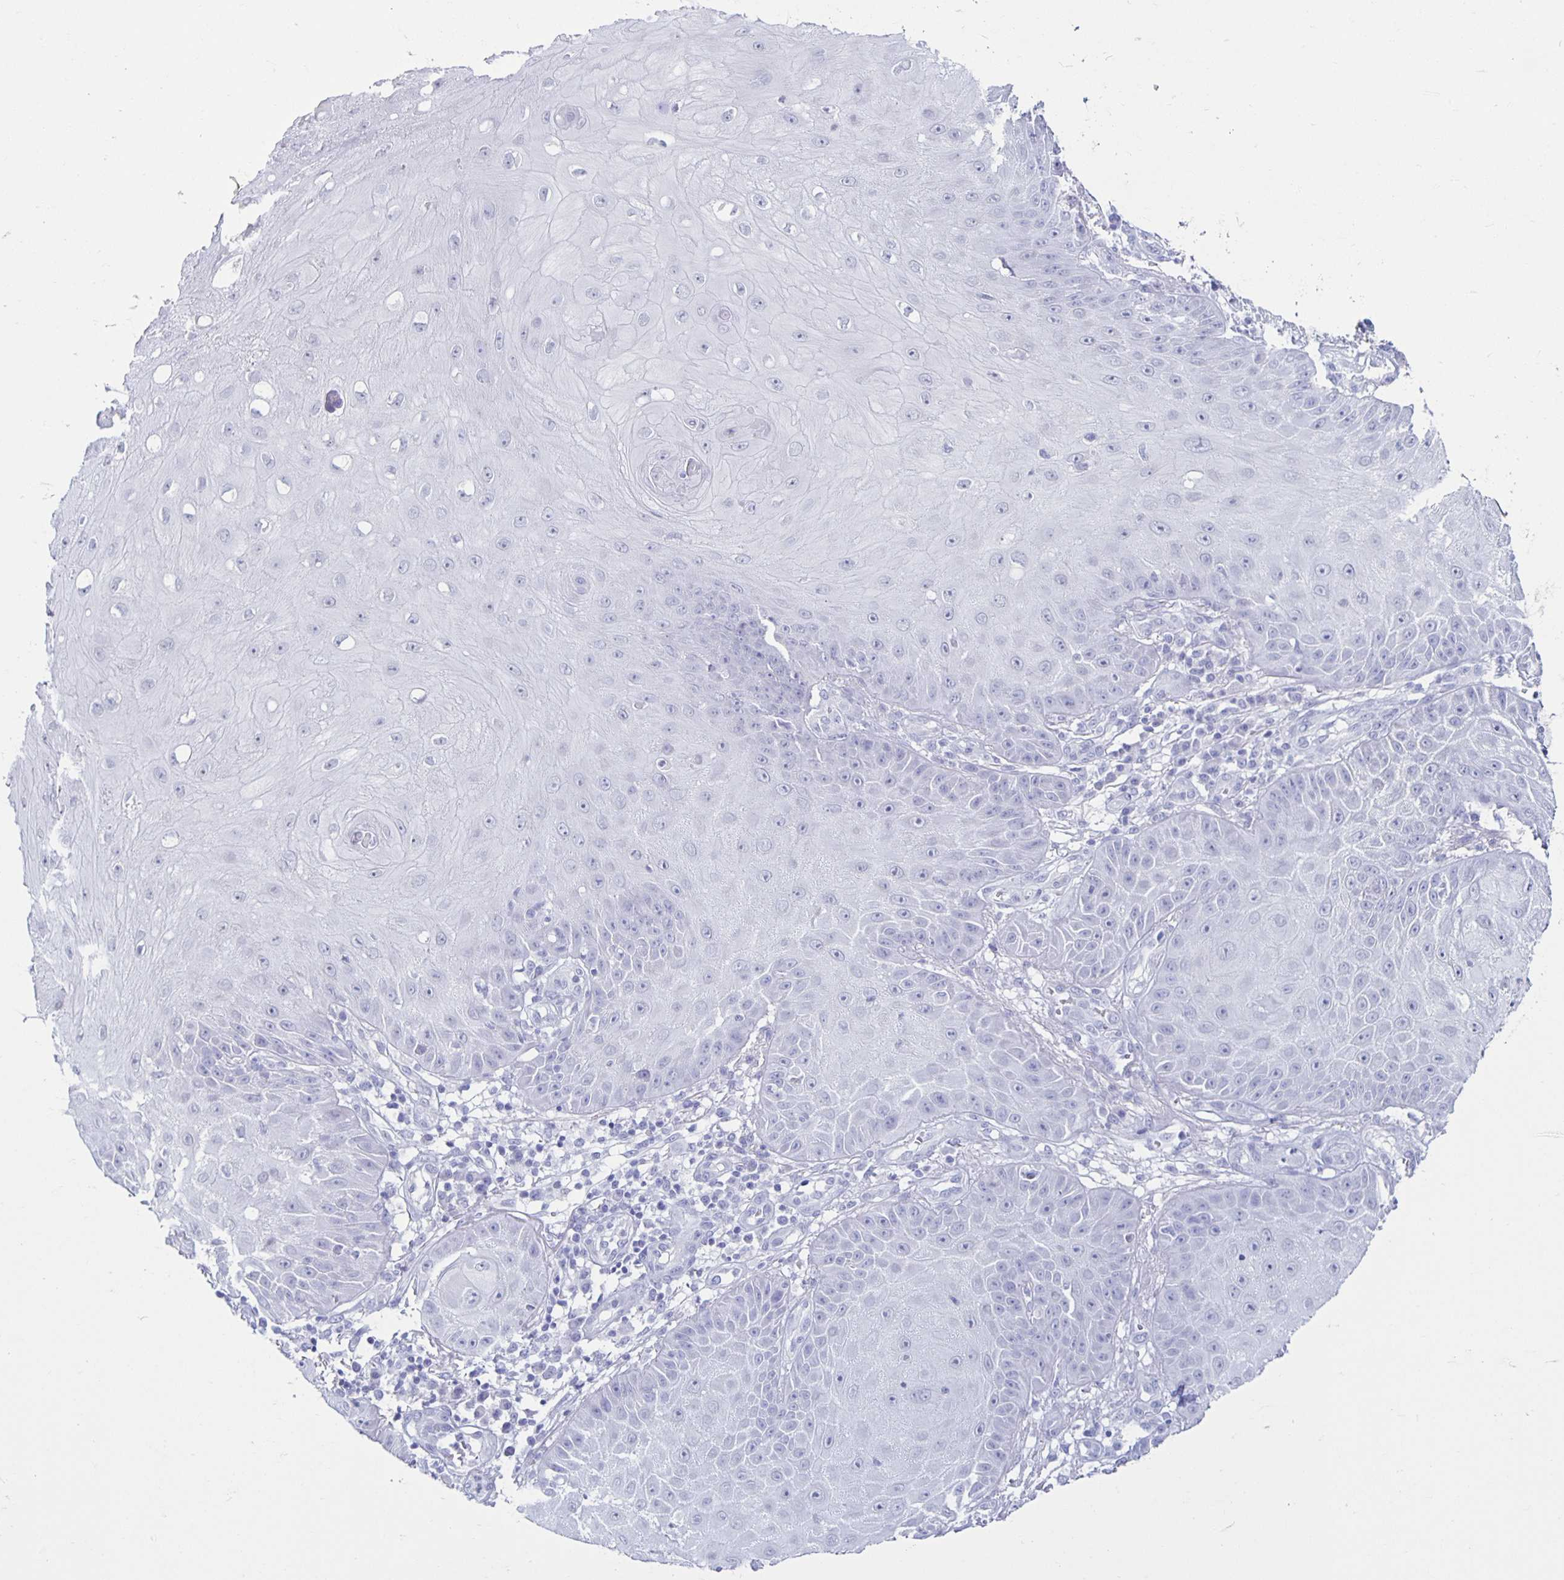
{"staining": {"intensity": "negative", "quantity": "none", "location": "none"}, "tissue": "skin cancer", "cell_type": "Tumor cells", "image_type": "cancer", "snomed": [{"axis": "morphology", "description": "Squamous cell carcinoma, NOS"}, {"axis": "topography", "description": "Skin"}], "caption": "DAB immunohistochemical staining of human skin cancer shows no significant positivity in tumor cells.", "gene": "CT45A5", "patient": {"sex": "male", "age": 70}}